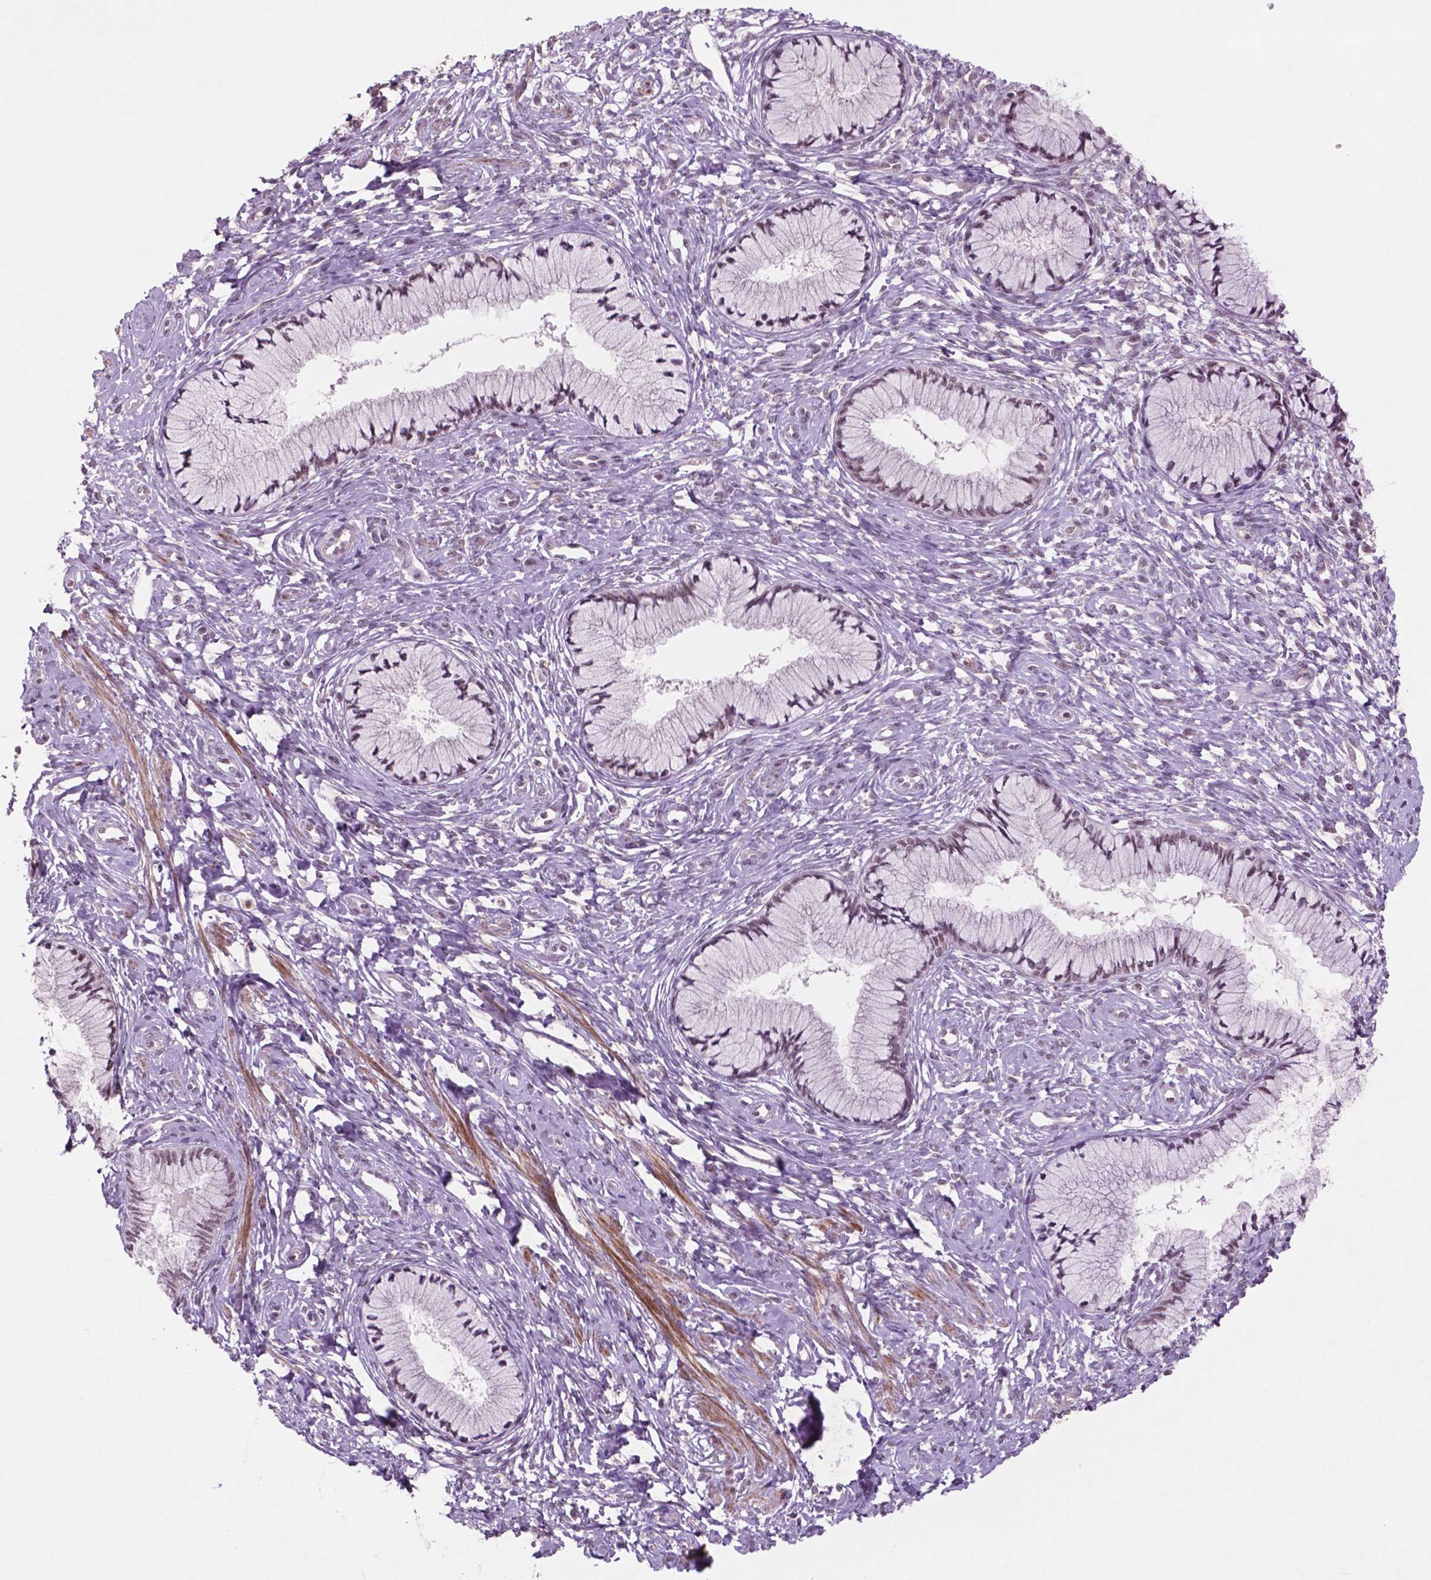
{"staining": {"intensity": "moderate", "quantity": ">75%", "location": "nuclear"}, "tissue": "cervix", "cell_type": "Glandular cells", "image_type": "normal", "snomed": [{"axis": "morphology", "description": "Normal tissue, NOS"}, {"axis": "topography", "description": "Cervix"}], "caption": "Protein positivity by IHC exhibits moderate nuclear staining in approximately >75% of glandular cells in benign cervix. Nuclei are stained in blue.", "gene": "CTR9", "patient": {"sex": "female", "age": 37}}